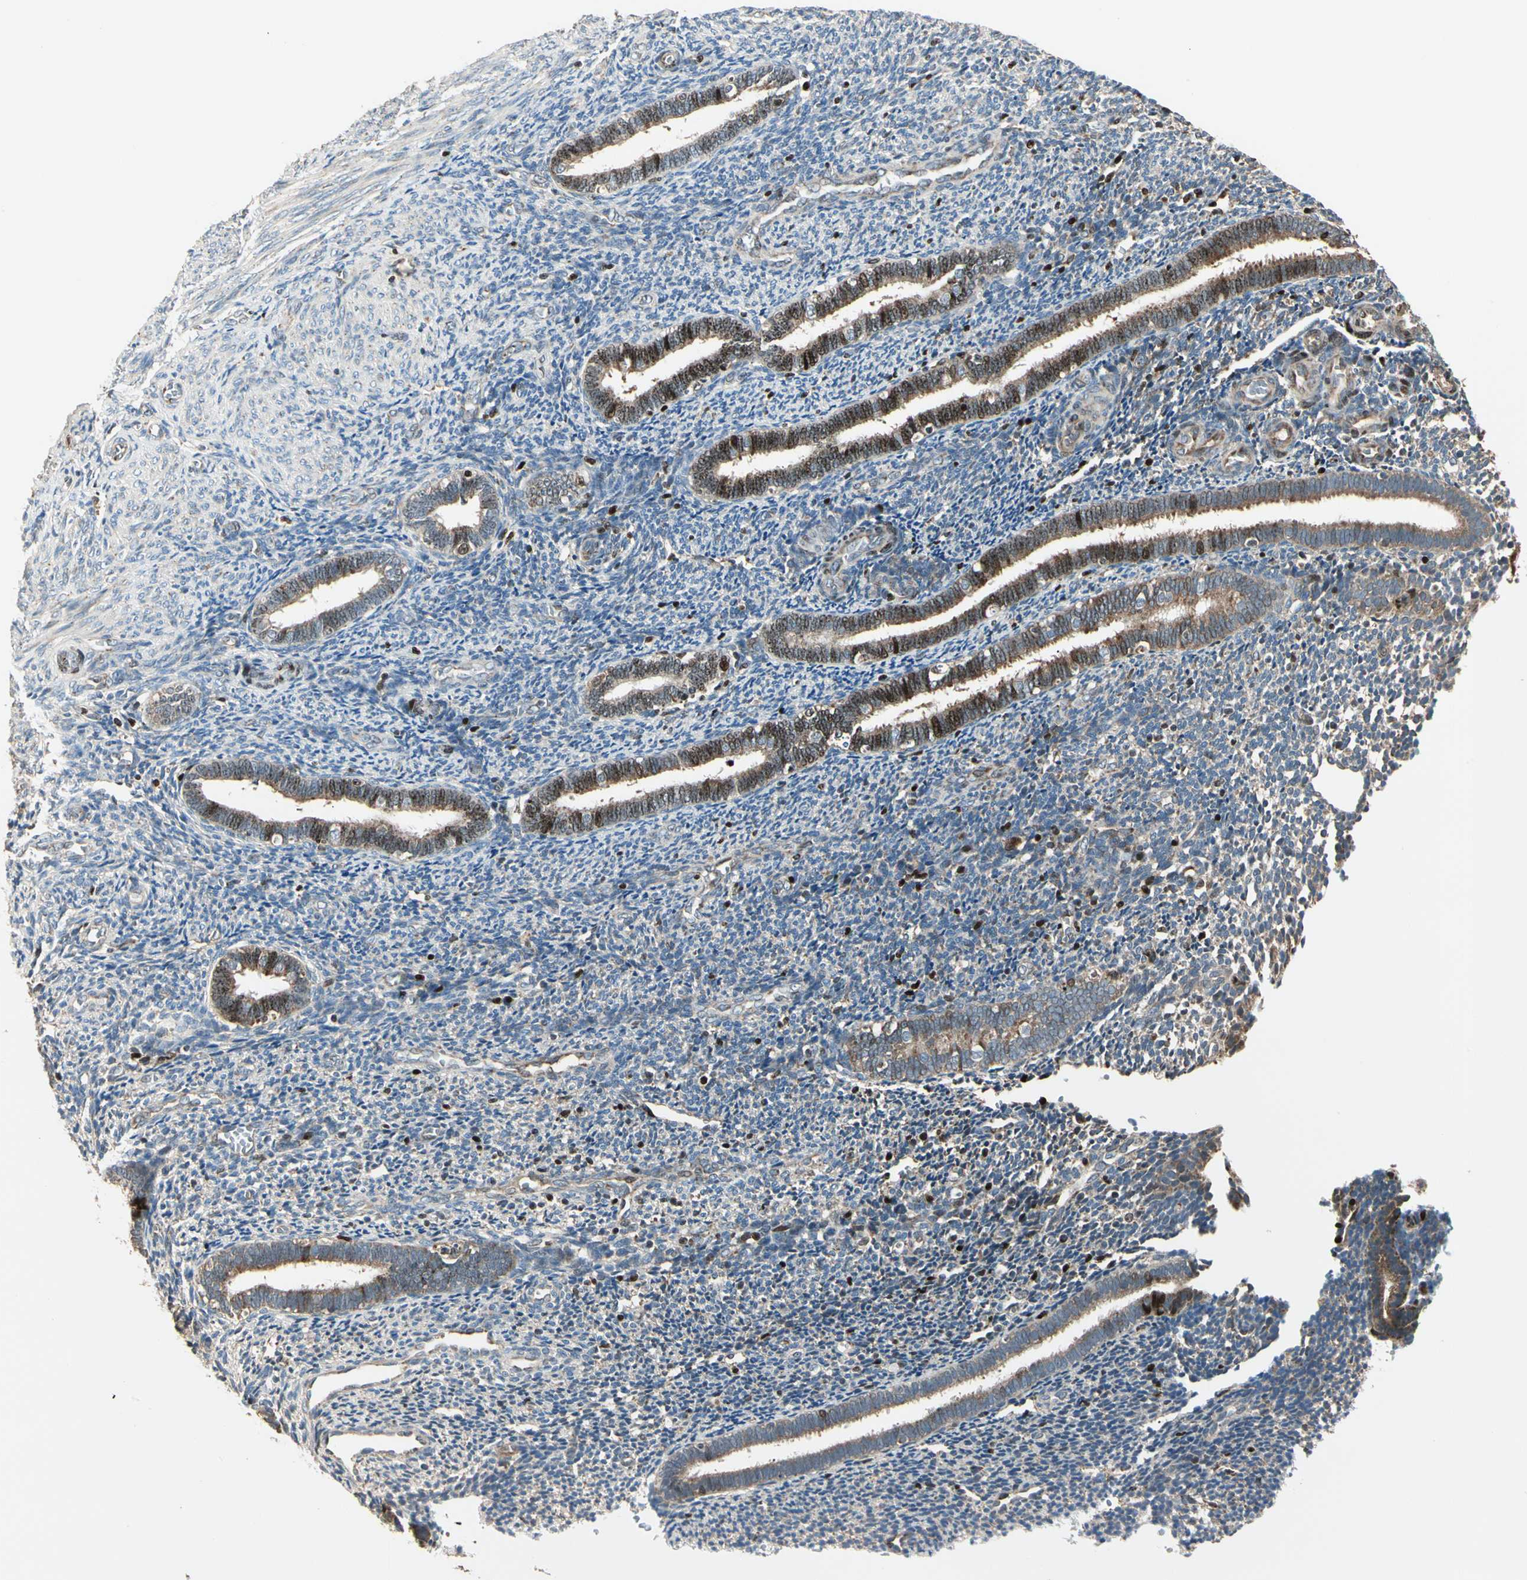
{"staining": {"intensity": "strong", "quantity": "<25%", "location": "nuclear"}, "tissue": "endometrium", "cell_type": "Cells in endometrial stroma", "image_type": "normal", "snomed": [{"axis": "morphology", "description": "Normal tissue, NOS"}, {"axis": "topography", "description": "Endometrium"}], "caption": "Immunohistochemical staining of benign endometrium displays medium levels of strong nuclear staining in approximately <25% of cells in endometrial stroma. (DAB = brown stain, brightfield microscopy at high magnification).", "gene": "IP6K2", "patient": {"sex": "female", "age": 27}}